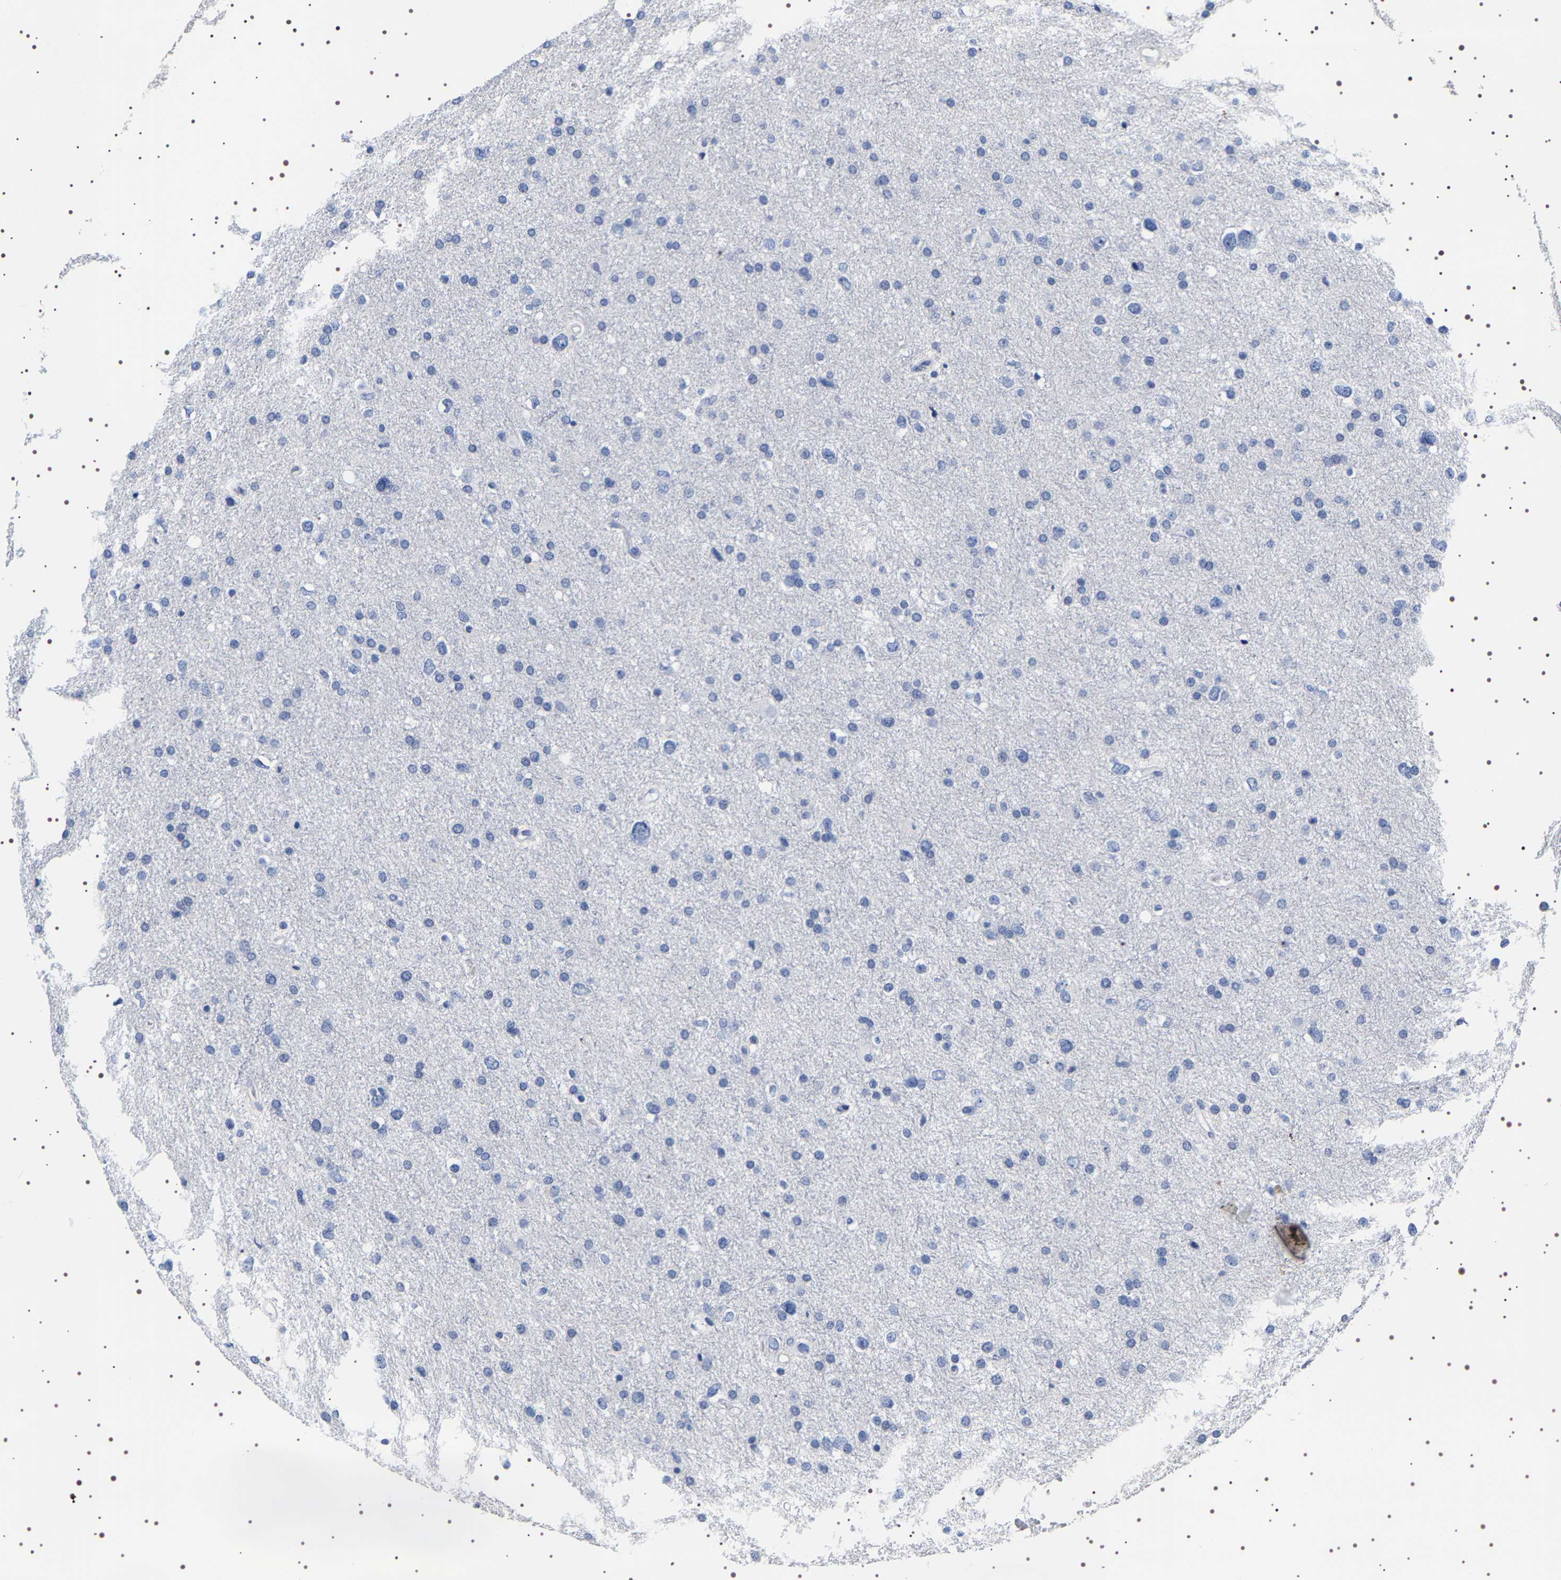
{"staining": {"intensity": "negative", "quantity": "none", "location": "none"}, "tissue": "glioma", "cell_type": "Tumor cells", "image_type": "cancer", "snomed": [{"axis": "morphology", "description": "Glioma, malignant, Low grade"}, {"axis": "topography", "description": "Brain"}], "caption": "Histopathology image shows no protein positivity in tumor cells of glioma tissue.", "gene": "UBQLN3", "patient": {"sex": "female", "age": 37}}